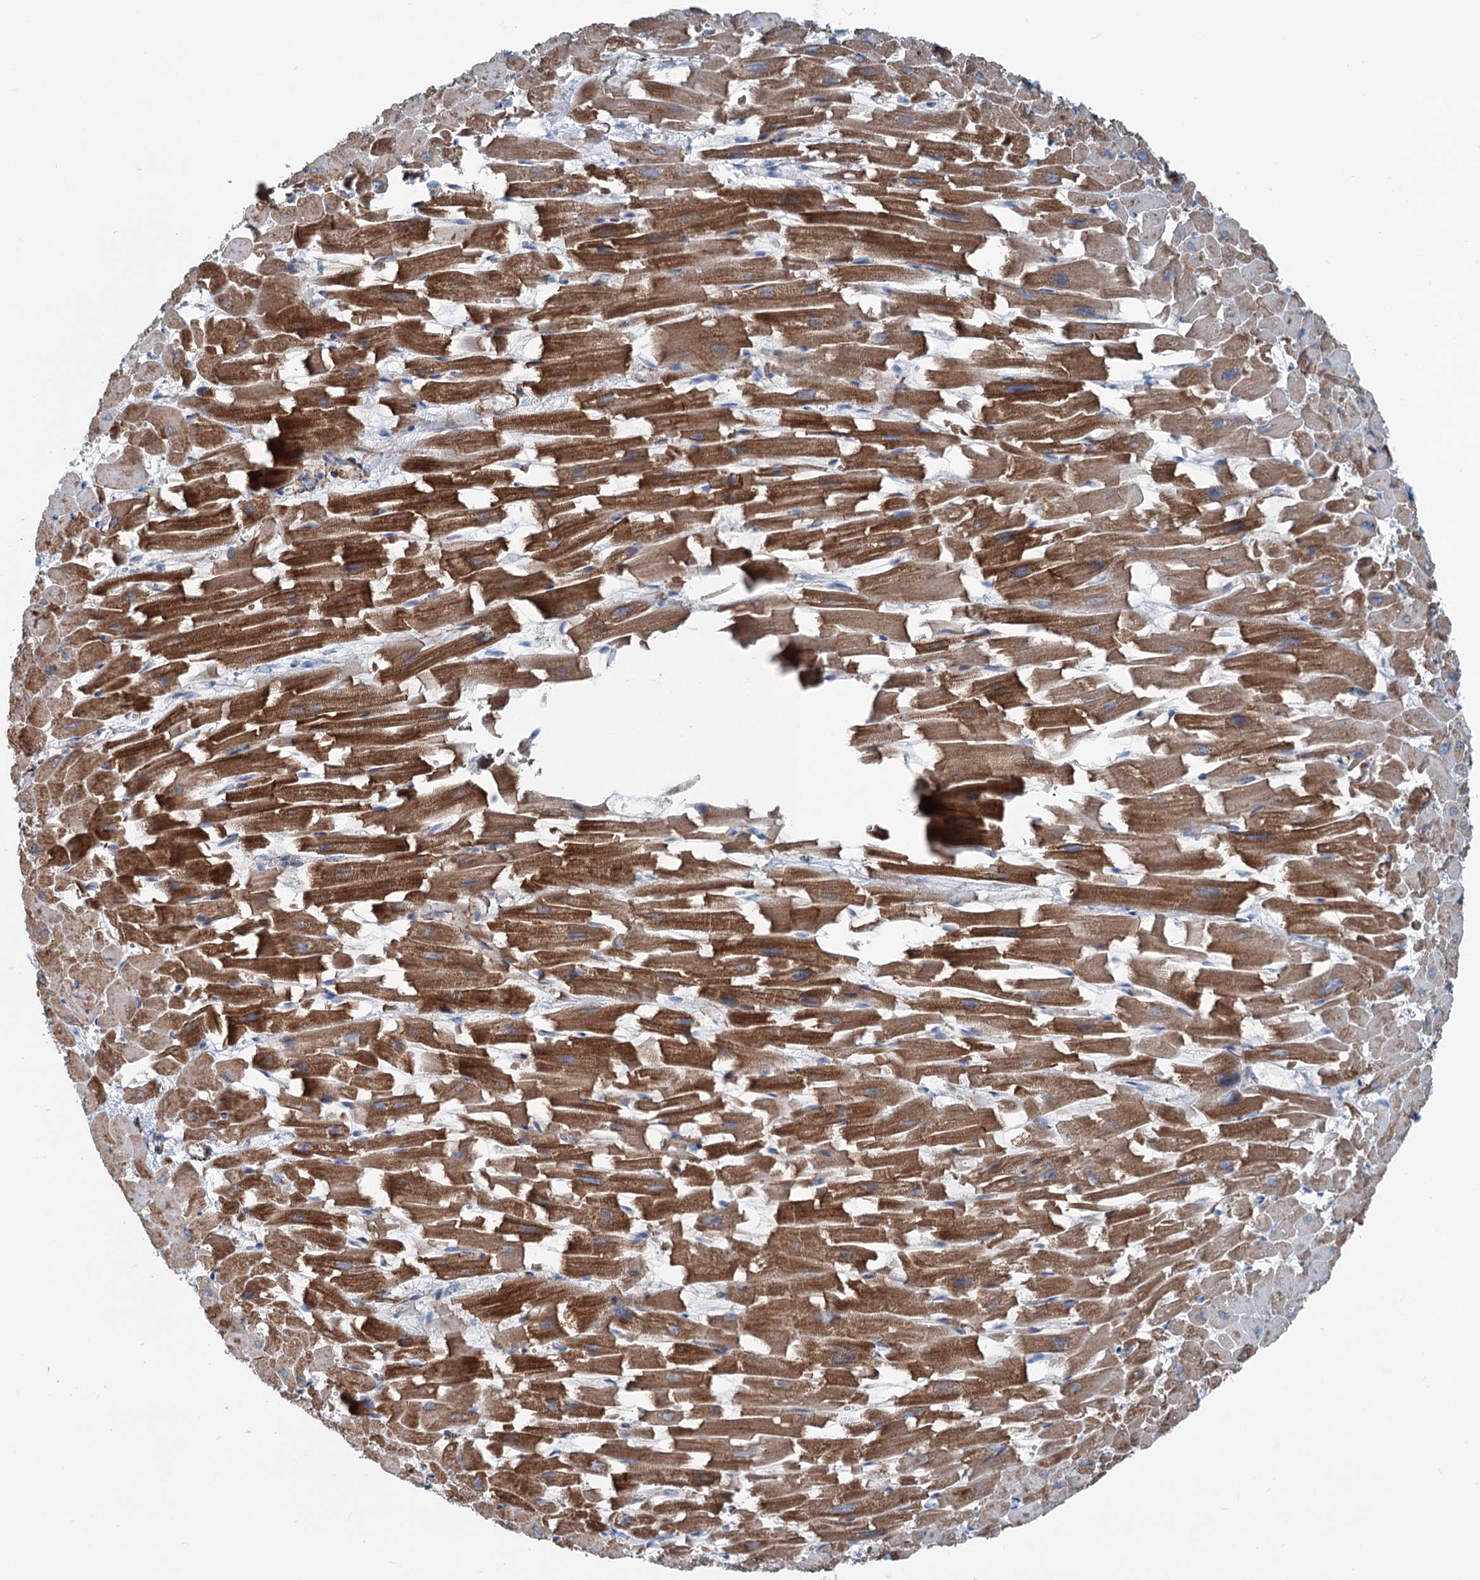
{"staining": {"intensity": "strong", "quantity": ">75%", "location": "cytoplasmic/membranous"}, "tissue": "heart muscle", "cell_type": "Cardiomyocytes", "image_type": "normal", "snomed": [{"axis": "morphology", "description": "Normal tissue, NOS"}, {"axis": "topography", "description": "Heart"}], "caption": "Immunohistochemistry of normal human heart muscle exhibits high levels of strong cytoplasmic/membranous expression in approximately >75% of cardiomyocytes.", "gene": "CALCOCO1", "patient": {"sex": "female", "age": 64}}